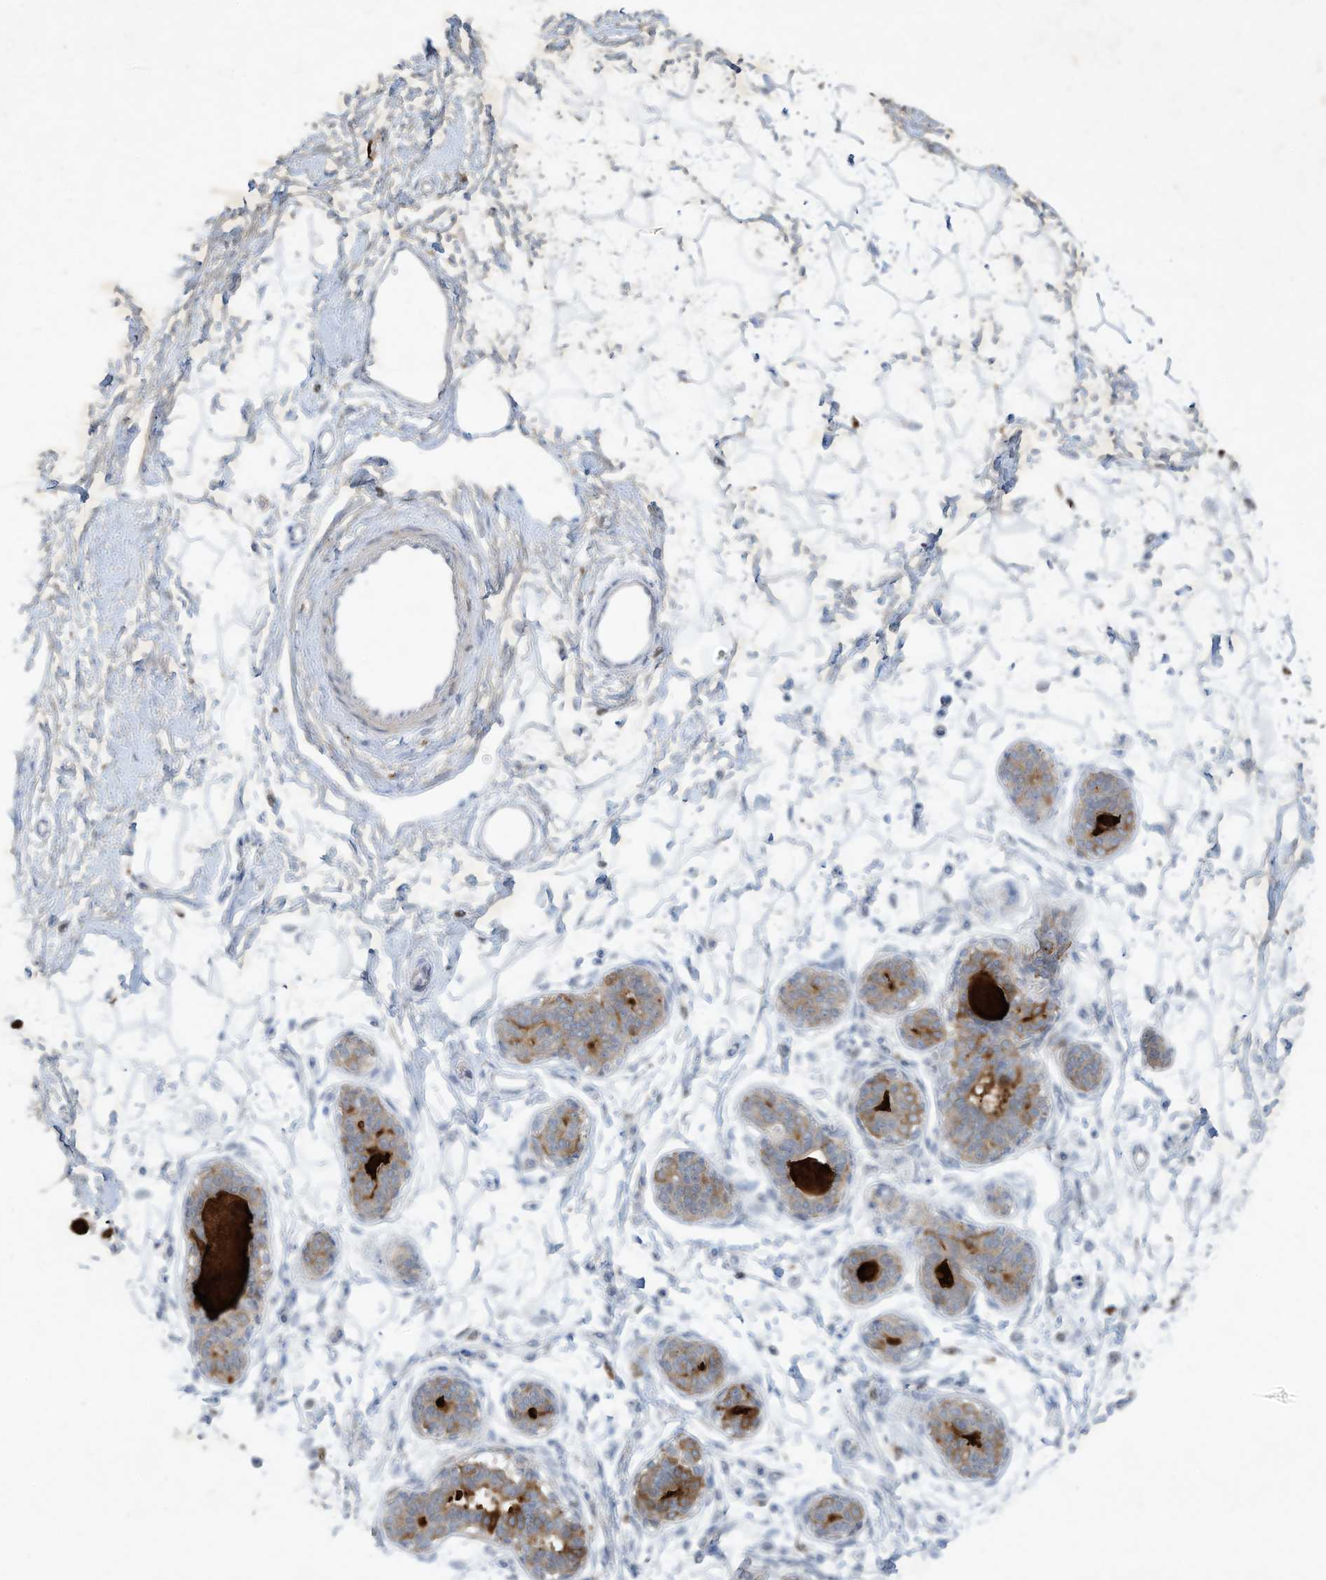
{"staining": {"intensity": "moderate", "quantity": "<25%", "location": "cytoplasmic/membranous"}, "tissue": "breast", "cell_type": "Adipocytes", "image_type": "normal", "snomed": [{"axis": "morphology", "description": "Normal tissue, NOS"}, {"axis": "topography", "description": "Breast"}], "caption": "A brown stain highlights moderate cytoplasmic/membranous positivity of a protein in adipocytes of unremarkable breast.", "gene": "TUBE1", "patient": {"sex": "female", "age": 45}}